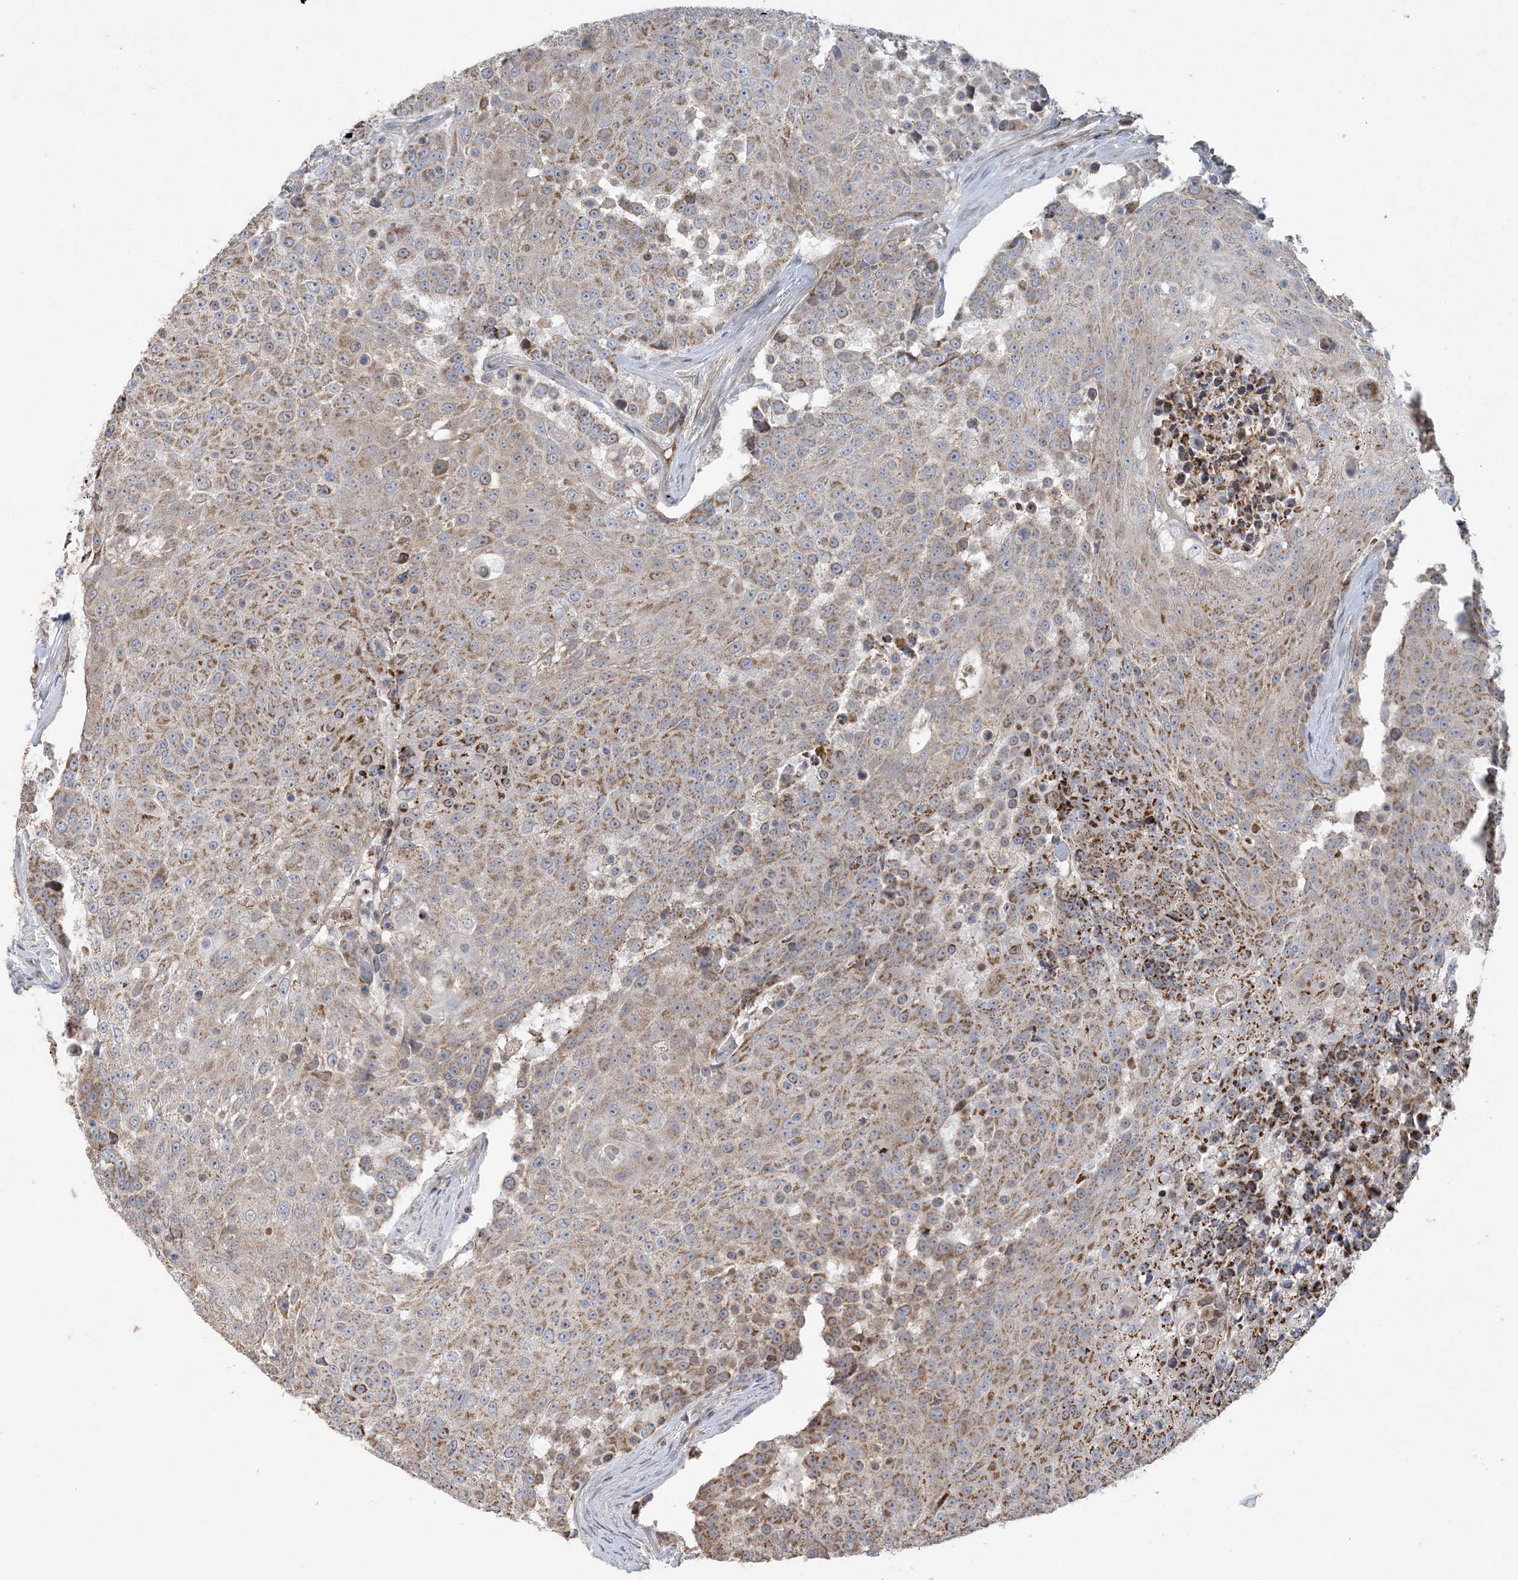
{"staining": {"intensity": "moderate", "quantity": ">75%", "location": "cytoplasmic/membranous"}, "tissue": "urothelial cancer", "cell_type": "Tumor cells", "image_type": "cancer", "snomed": [{"axis": "morphology", "description": "Urothelial carcinoma, High grade"}, {"axis": "topography", "description": "Urinary bladder"}], "caption": "Urothelial cancer stained with DAB immunohistochemistry (IHC) exhibits medium levels of moderate cytoplasmic/membranous staining in approximately >75% of tumor cells.", "gene": "ECHDC1", "patient": {"sex": "female", "age": 63}}